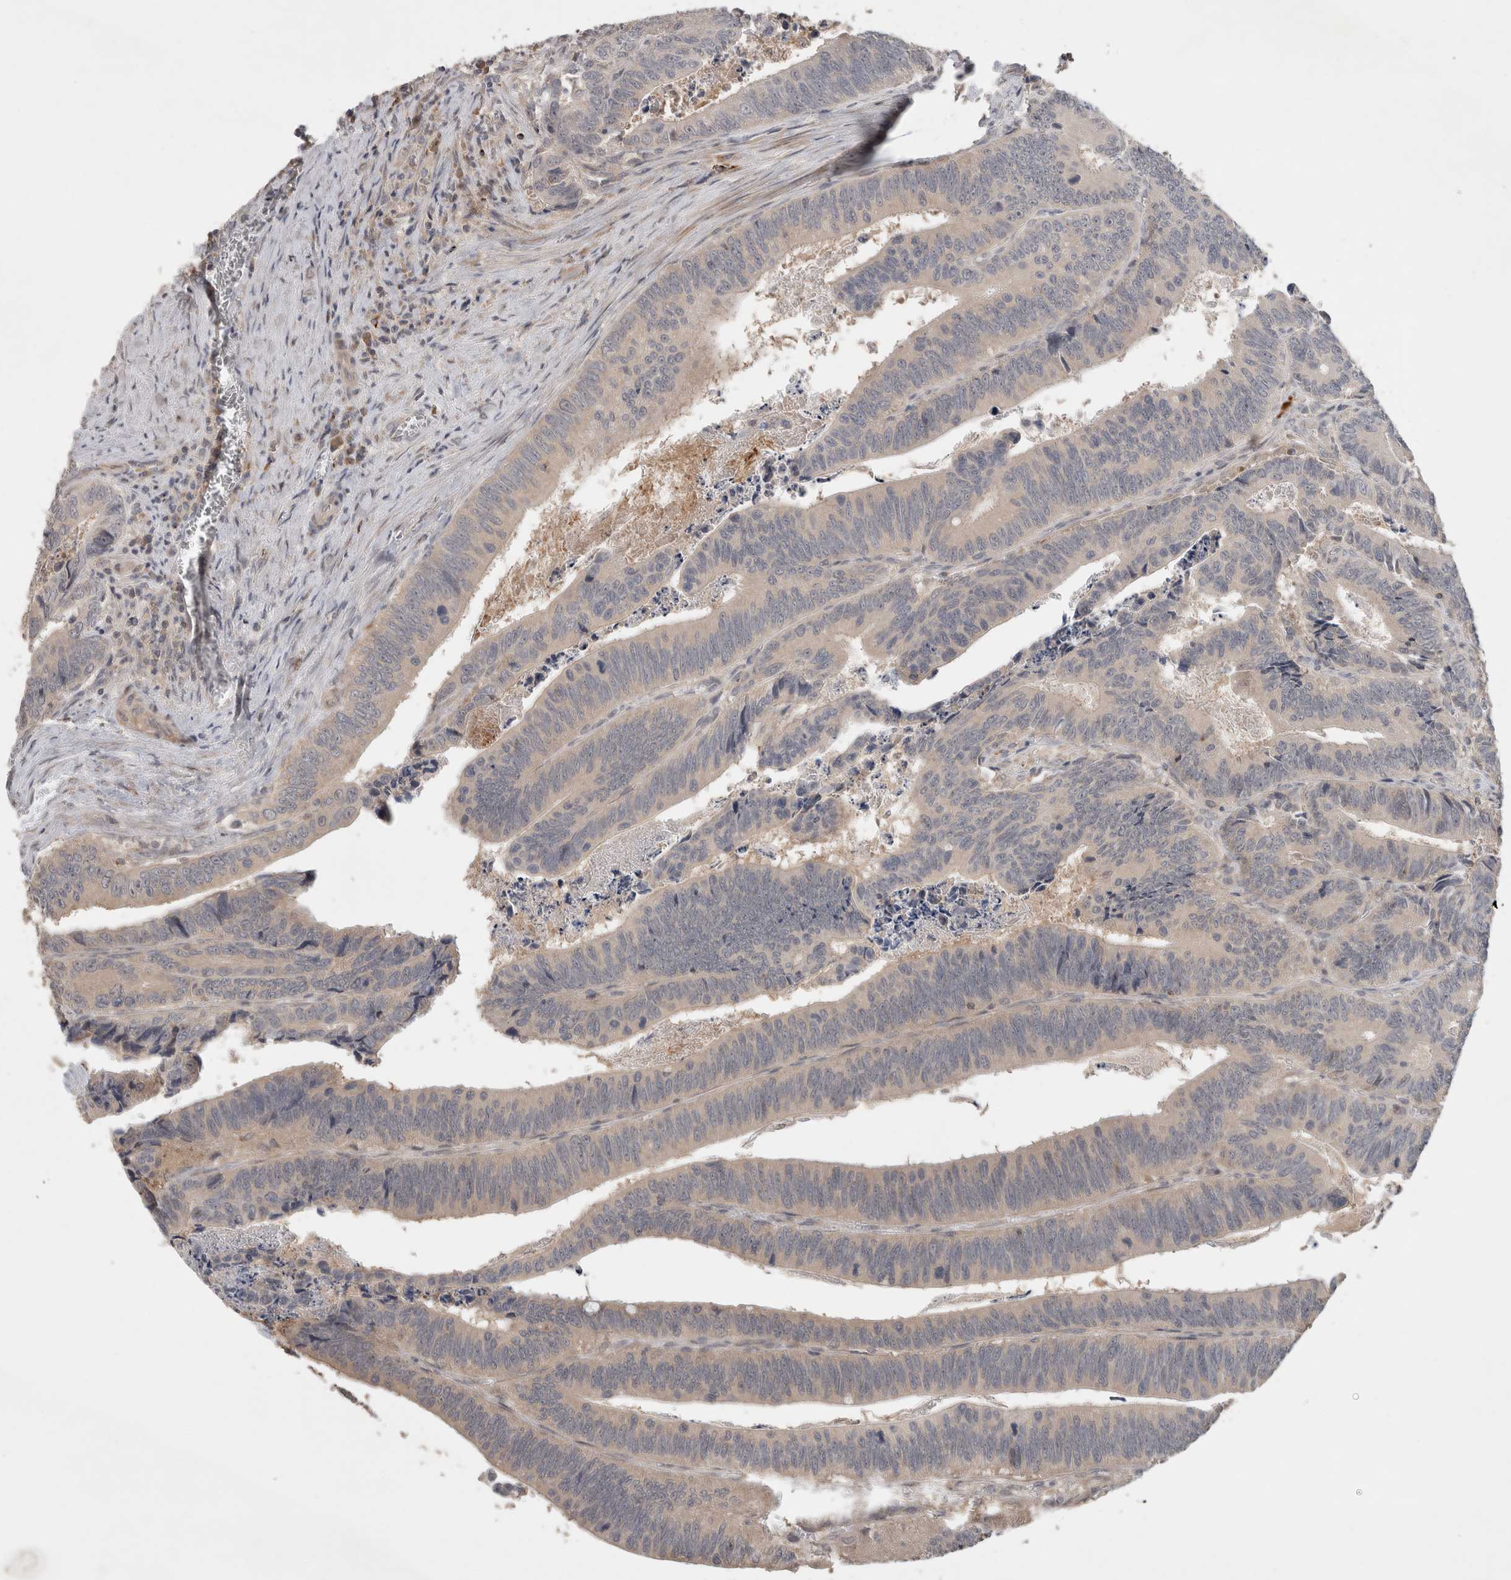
{"staining": {"intensity": "negative", "quantity": "none", "location": "none"}, "tissue": "colorectal cancer", "cell_type": "Tumor cells", "image_type": "cancer", "snomed": [{"axis": "morphology", "description": "Inflammation, NOS"}, {"axis": "morphology", "description": "Adenocarcinoma, NOS"}, {"axis": "topography", "description": "Colon"}], "caption": "The immunohistochemistry micrograph has no significant positivity in tumor cells of adenocarcinoma (colorectal) tissue. (Brightfield microscopy of DAB (3,3'-diaminobenzidine) IHC at high magnification).", "gene": "SERAC1", "patient": {"sex": "male", "age": 72}}